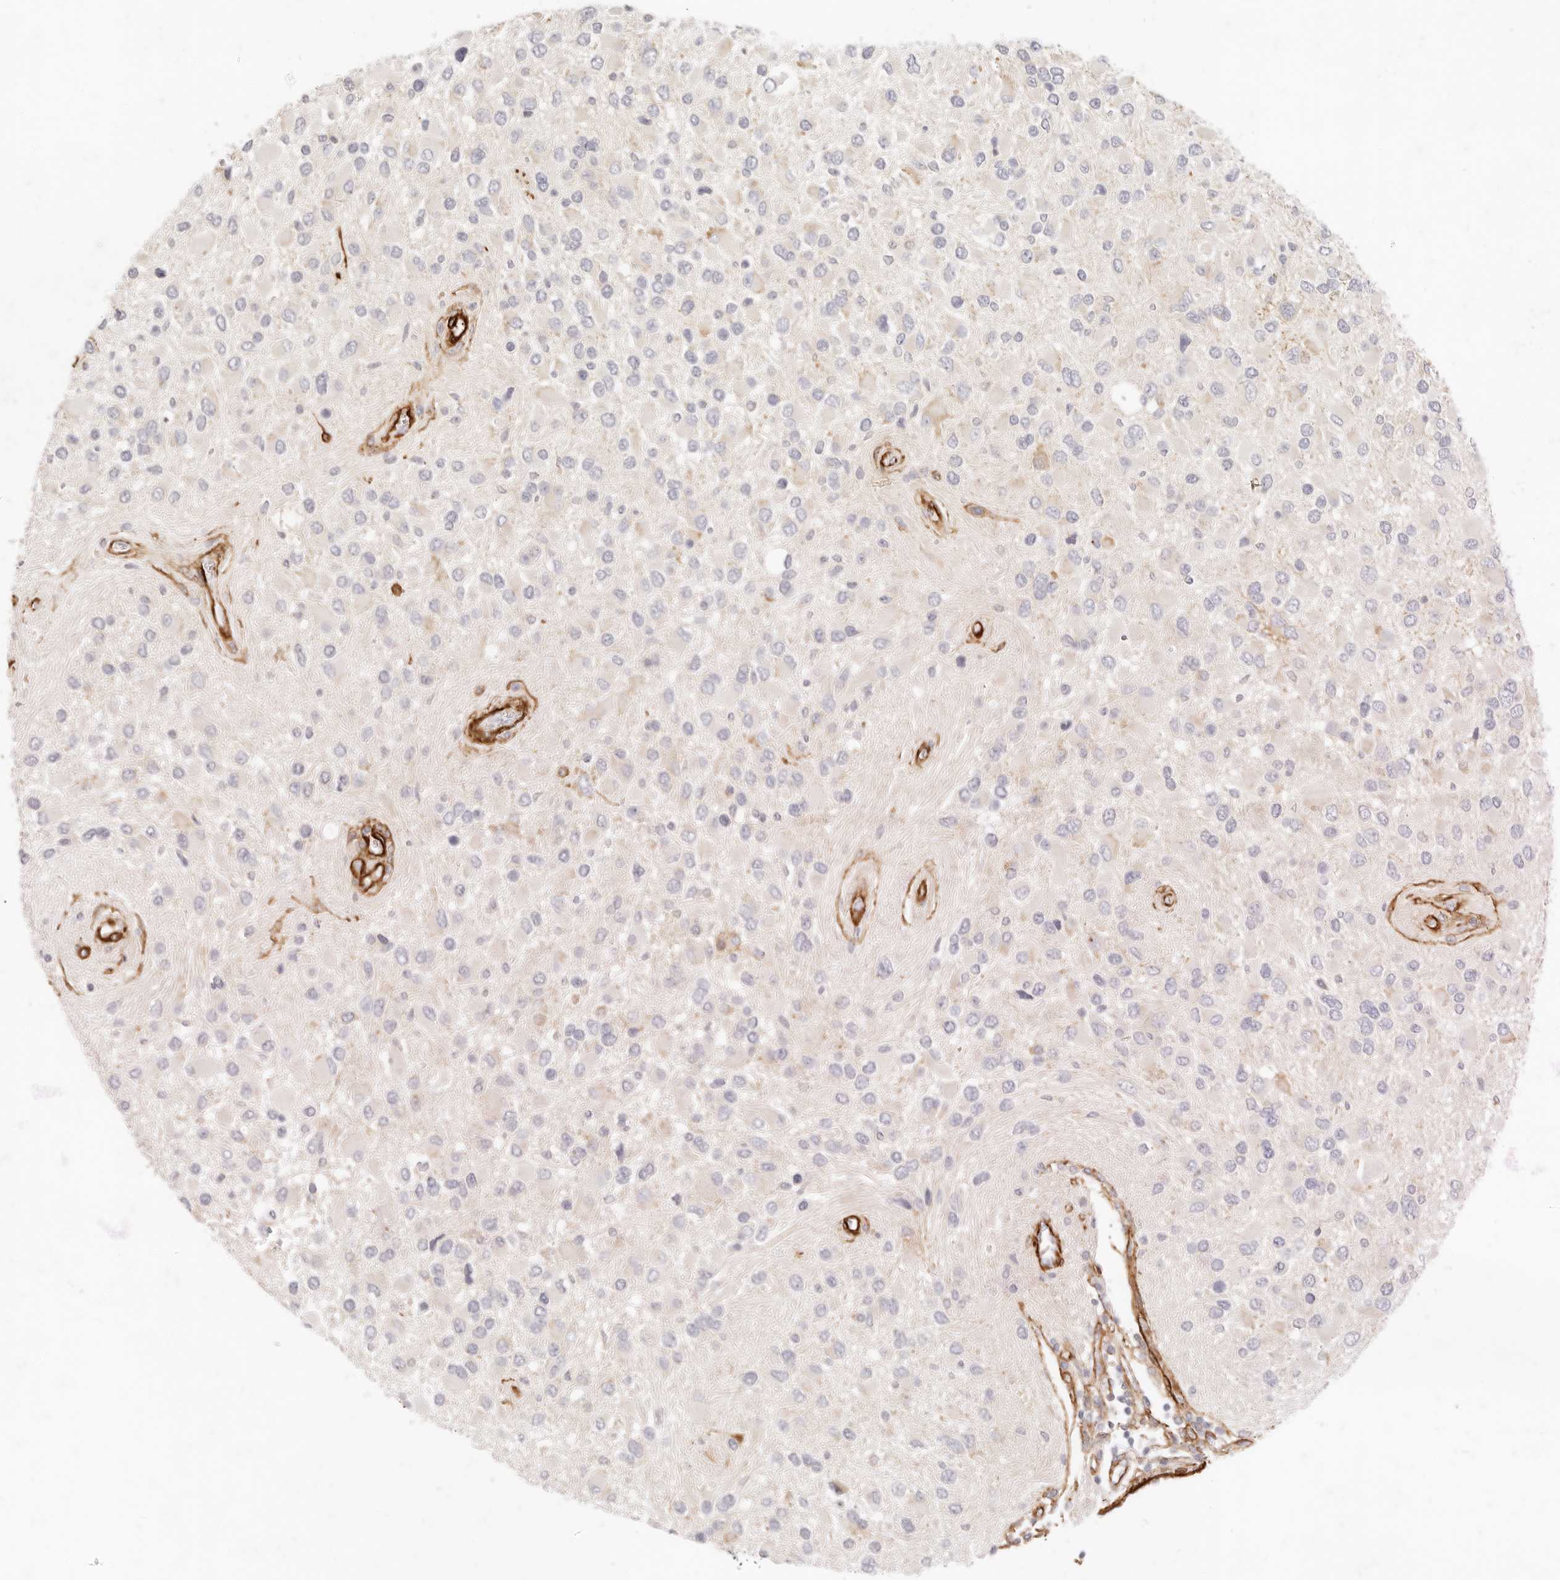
{"staining": {"intensity": "negative", "quantity": "none", "location": "none"}, "tissue": "glioma", "cell_type": "Tumor cells", "image_type": "cancer", "snomed": [{"axis": "morphology", "description": "Glioma, malignant, High grade"}, {"axis": "topography", "description": "Brain"}], "caption": "The photomicrograph demonstrates no significant expression in tumor cells of glioma. (DAB (3,3'-diaminobenzidine) immunohistochemistry (IHC), high magnification).", "gene": "TMTC2", "patient": {"sex": "male", "age": 53}}